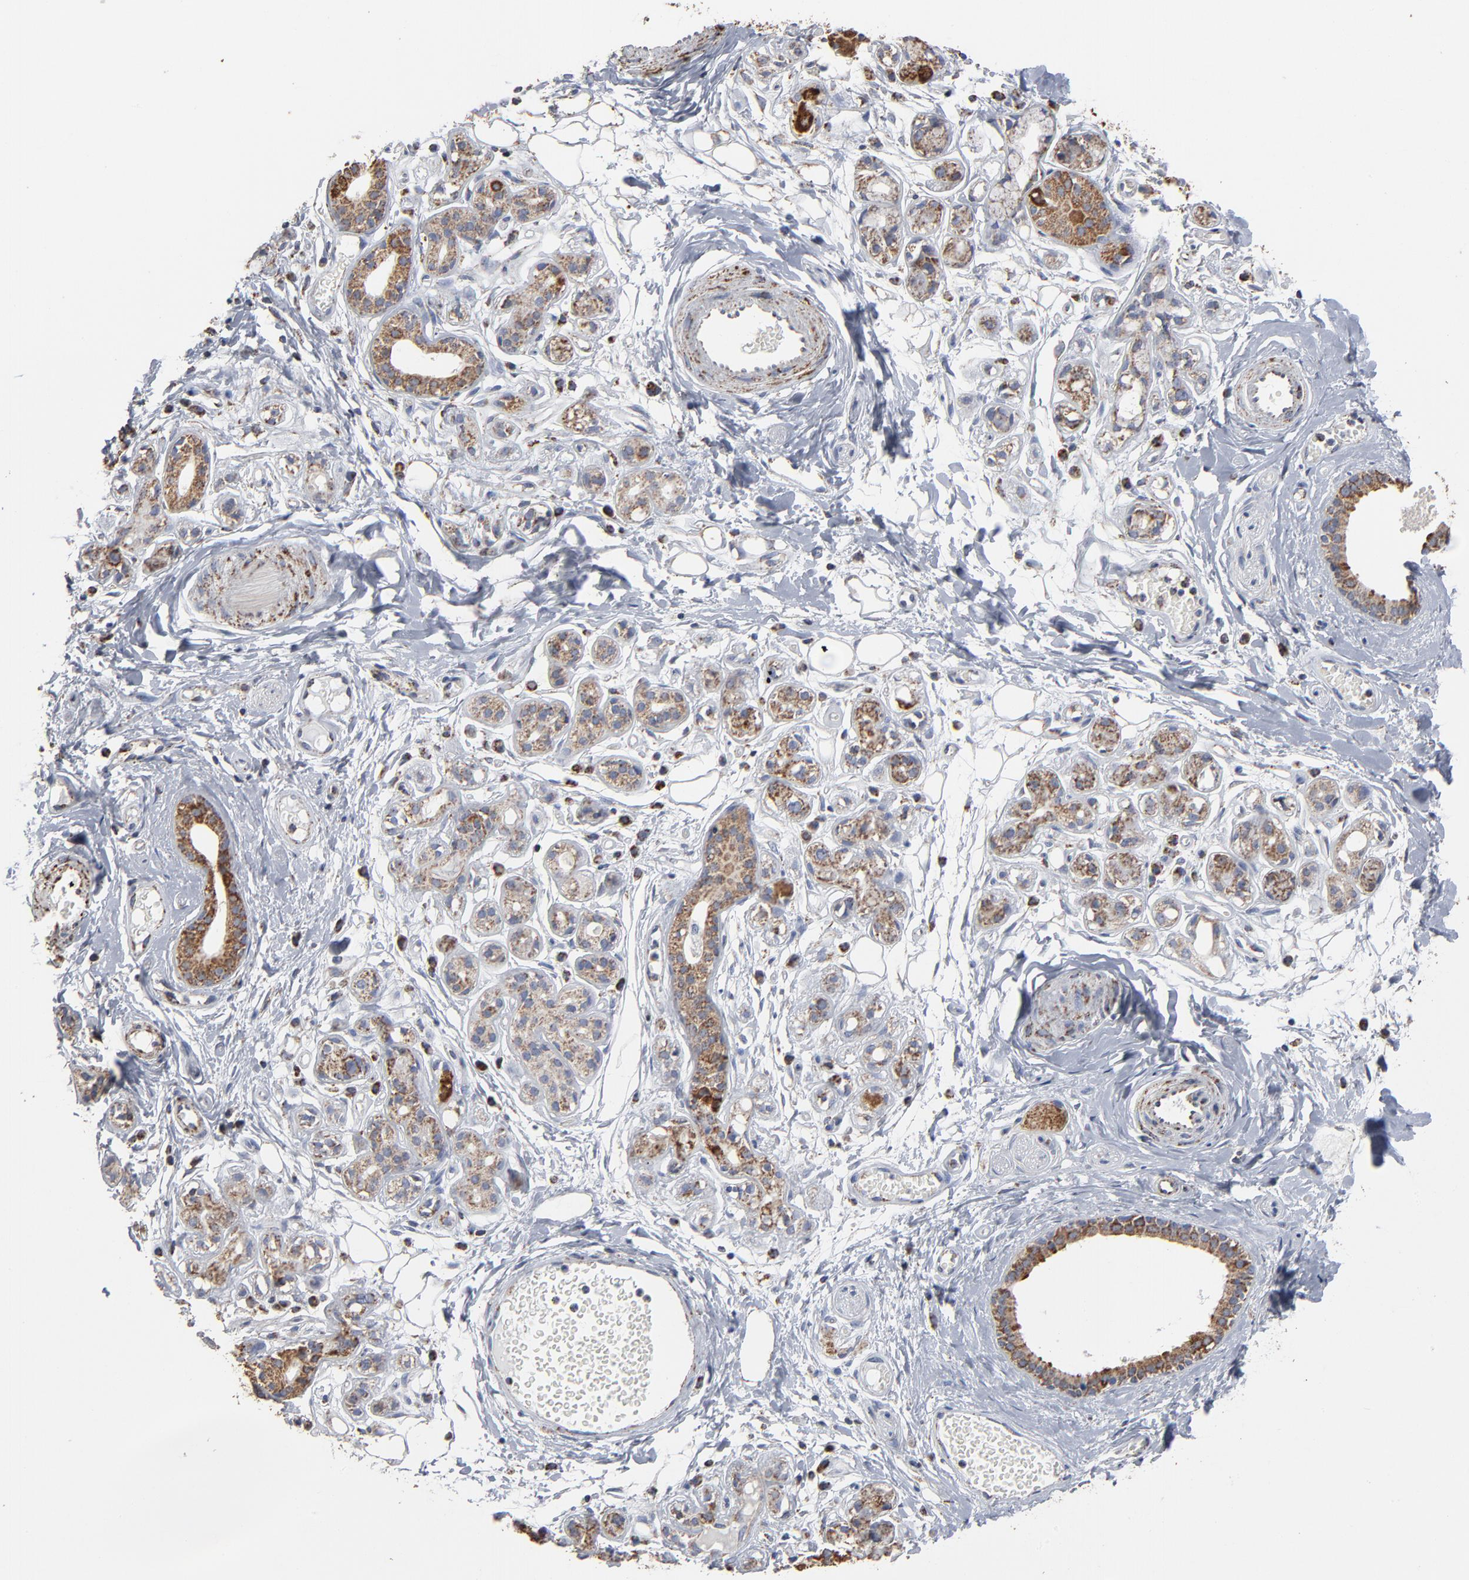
{"staining": {"intensity": "moderate", "quantity": ">75%", "location": "cytoplasmic/membranous"}, "tissue": "salivary gland", "cell_type": "Glandular cells", "image_type": "normal", "snomed": [{"axis": "morphology", "description": "Normal tissue, NOS"}, {"axis": "topography", "description": "Salivary gland"}], "caption": "High-magnification brightfield microscopy of unremarkable salivary gland stained with DAB (brown) and counterstained with hematoxylin (blue). glandular cells exhibit moderate cytoplasmic/membranous expression is appreciated in about>75% of cells. (DAB IHC with brightfield microscopy, high magnification).", "gene": "UQCRC1", "patient": {"sex": "male", "age": 54}}